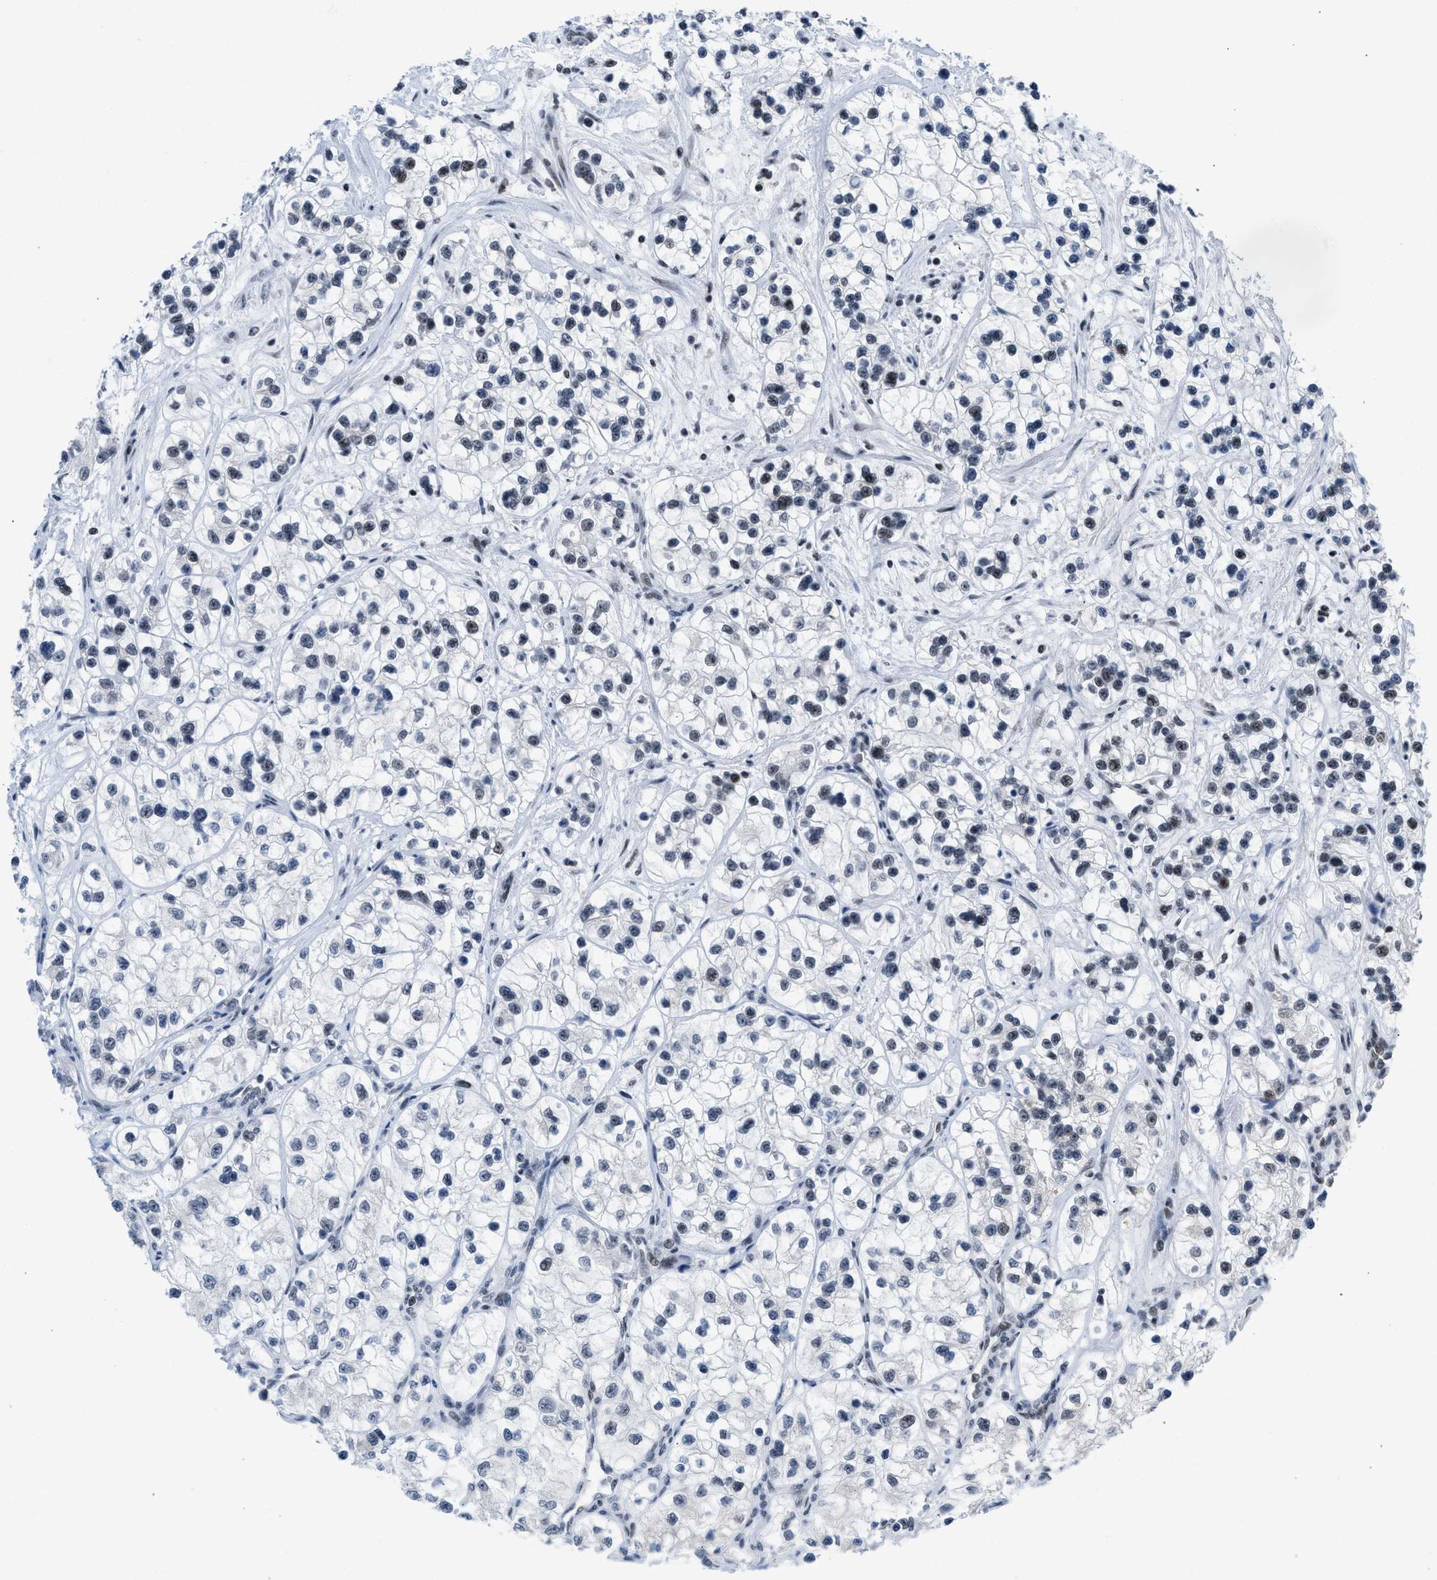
{"staining": {"intensity": "weak", "quantity": "25%-75%", "location": "nuclear"}, "tissue": "renal cancer", "cell_type": "Tumor cells", "image_type": "cancer", "snomed": [{"axis": "morphology", "description": "Adenocarcinoma, NOS"}, {"axis": "topography", "description": "Kidney"}], "caption": "Protein expression analysis of human renal adenocarcinoma reveals weak nuclear staining in about 25%-75% of tumor cells.", "gene": "TERF2IP", "patient": {"sex": "female", "age": 57}}